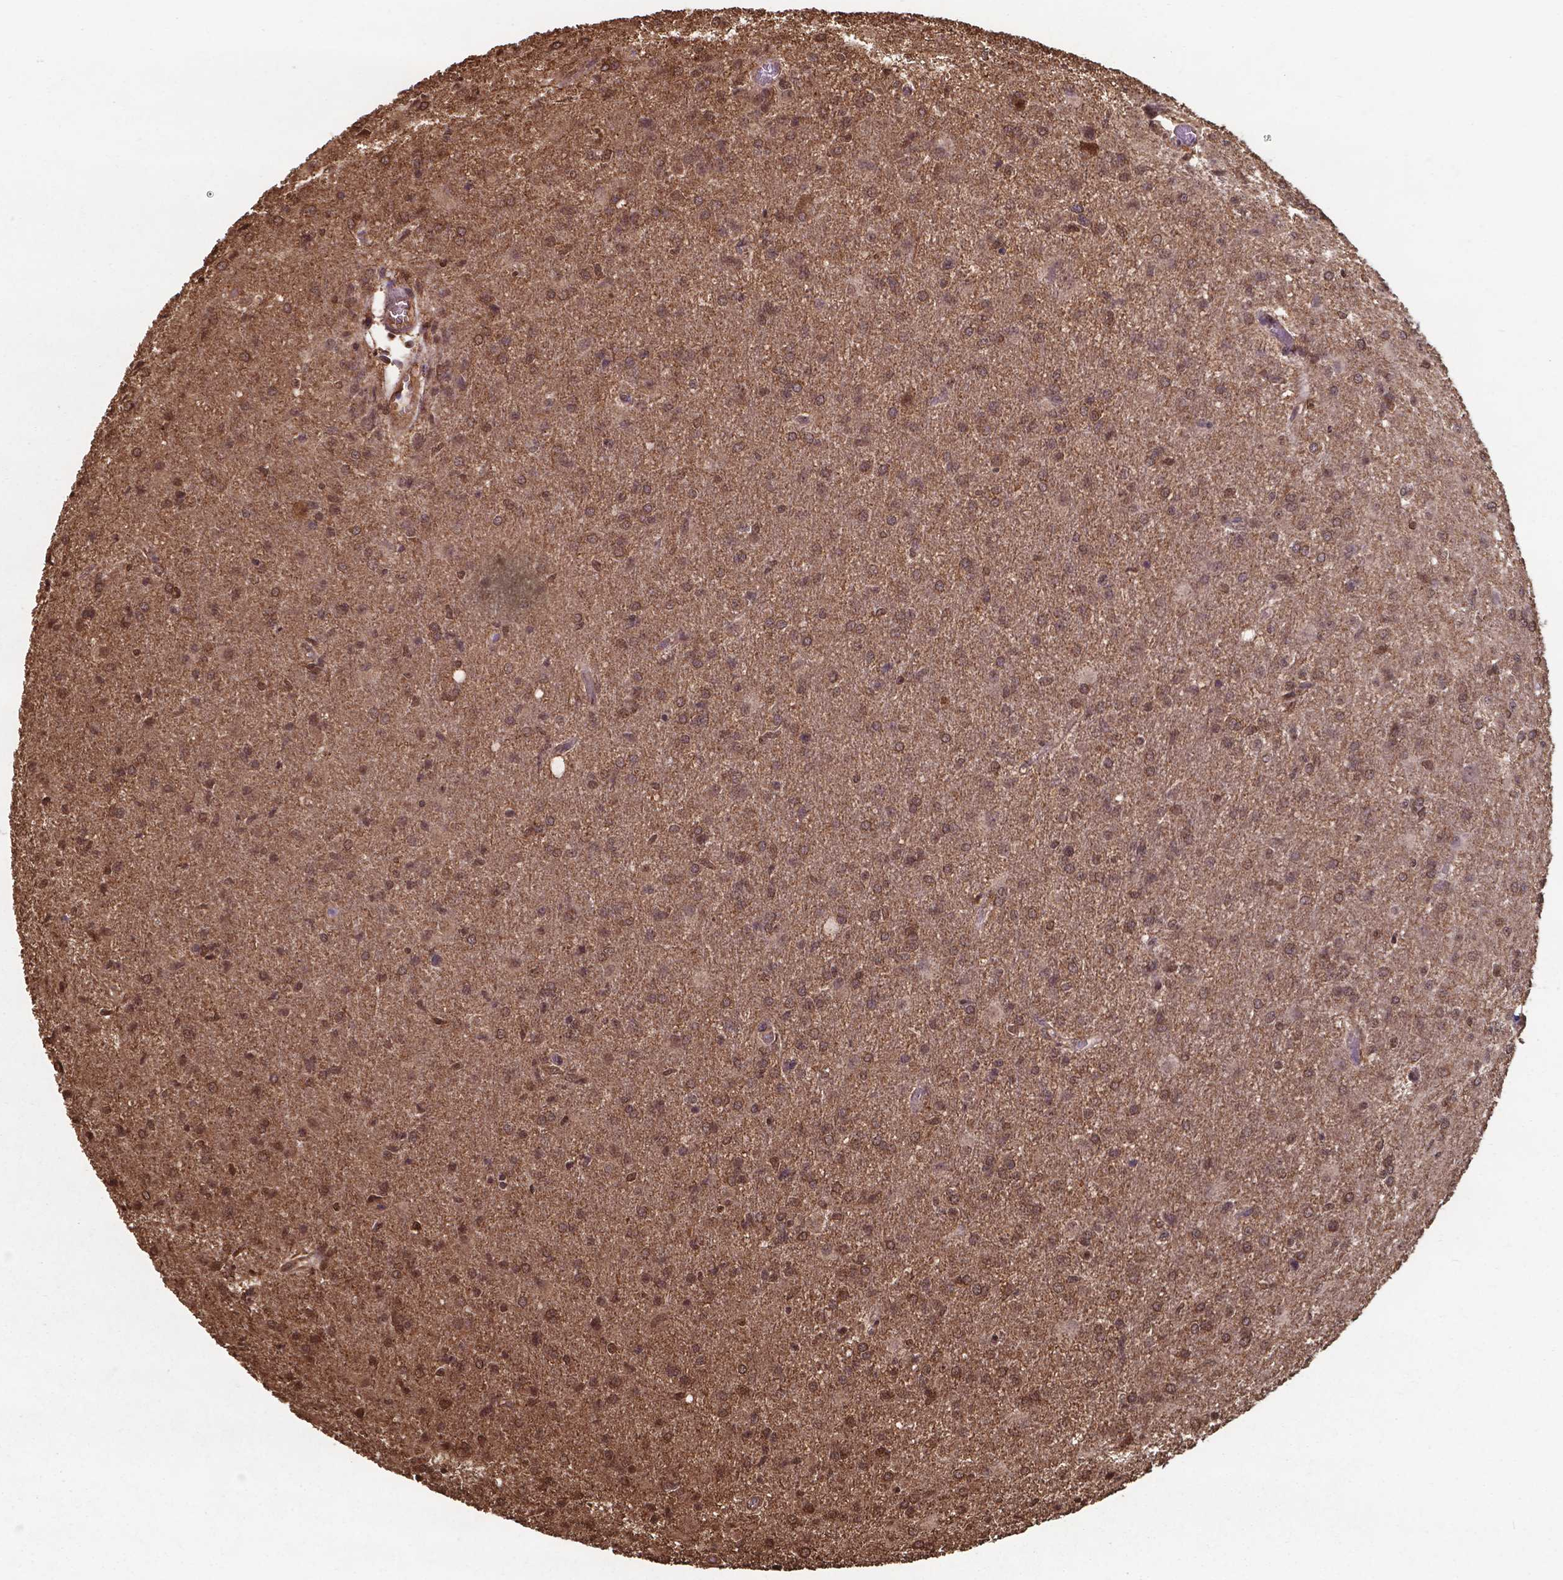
{"staining": {"intensity": "moderate", "quantity": ">75%", "location": "cytoplasmic/membranous,nuclear"}, "tissue": "glioma", "cell_type": "Tumor cells", "image_type": "cancer", "snomed": [{"axis": "morphology", "description": "Glioma, malignant, High grade"}, {"axis": "topography", "description": "Brain"}], "caption": "Human glioma stained with a protein marker displays moderate staining in tumor cells.", "gene": "CHP2", "patient": {"sex": "male", "age": 68}}